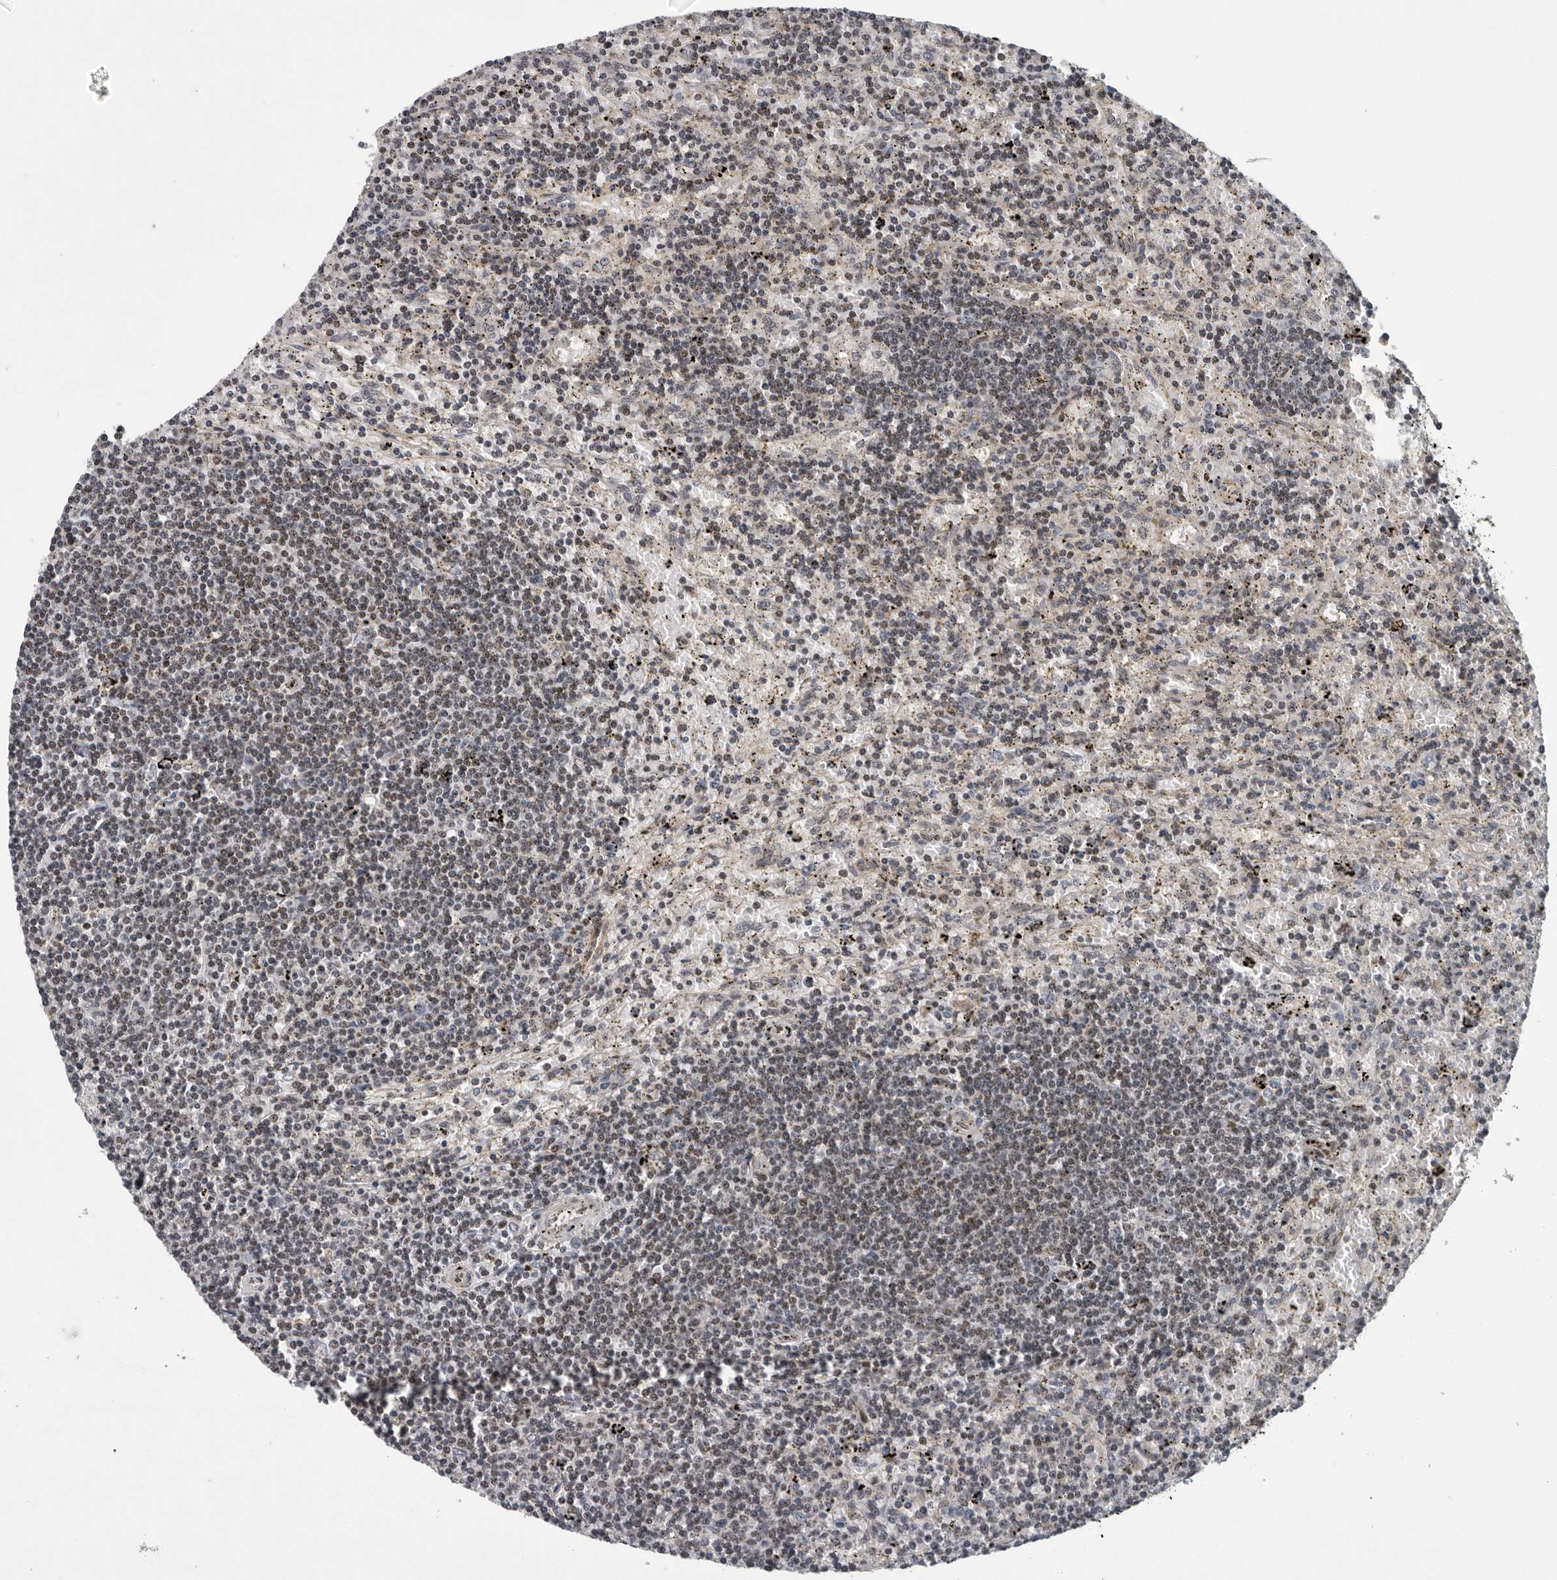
{"staining": {"intensity": "weak", "quantity": ">75%", "location": "nuclear"}, "tissue": "lymphoma", "cell_type": "Tumor cells", "image_type": "cancer", "snomed": [{"axis": "morphology", "description": "Malignant lymphoma, non-Hodgkin's type, Low grade"}, {"axis": "topography", "description": "Spleen"}], "caption": "High-magnification brightfield microscopy of low-grade malignant lymphoma, non-Hodgkin's type stained with DAB (brown) and counterstained with hematoxylin (blue). tumor cells exhibit weak nuclear staining is appreciated in approximately>75% of cells.", "gene": "SENP7", "patient": {"sex": "male", "age": 76}}